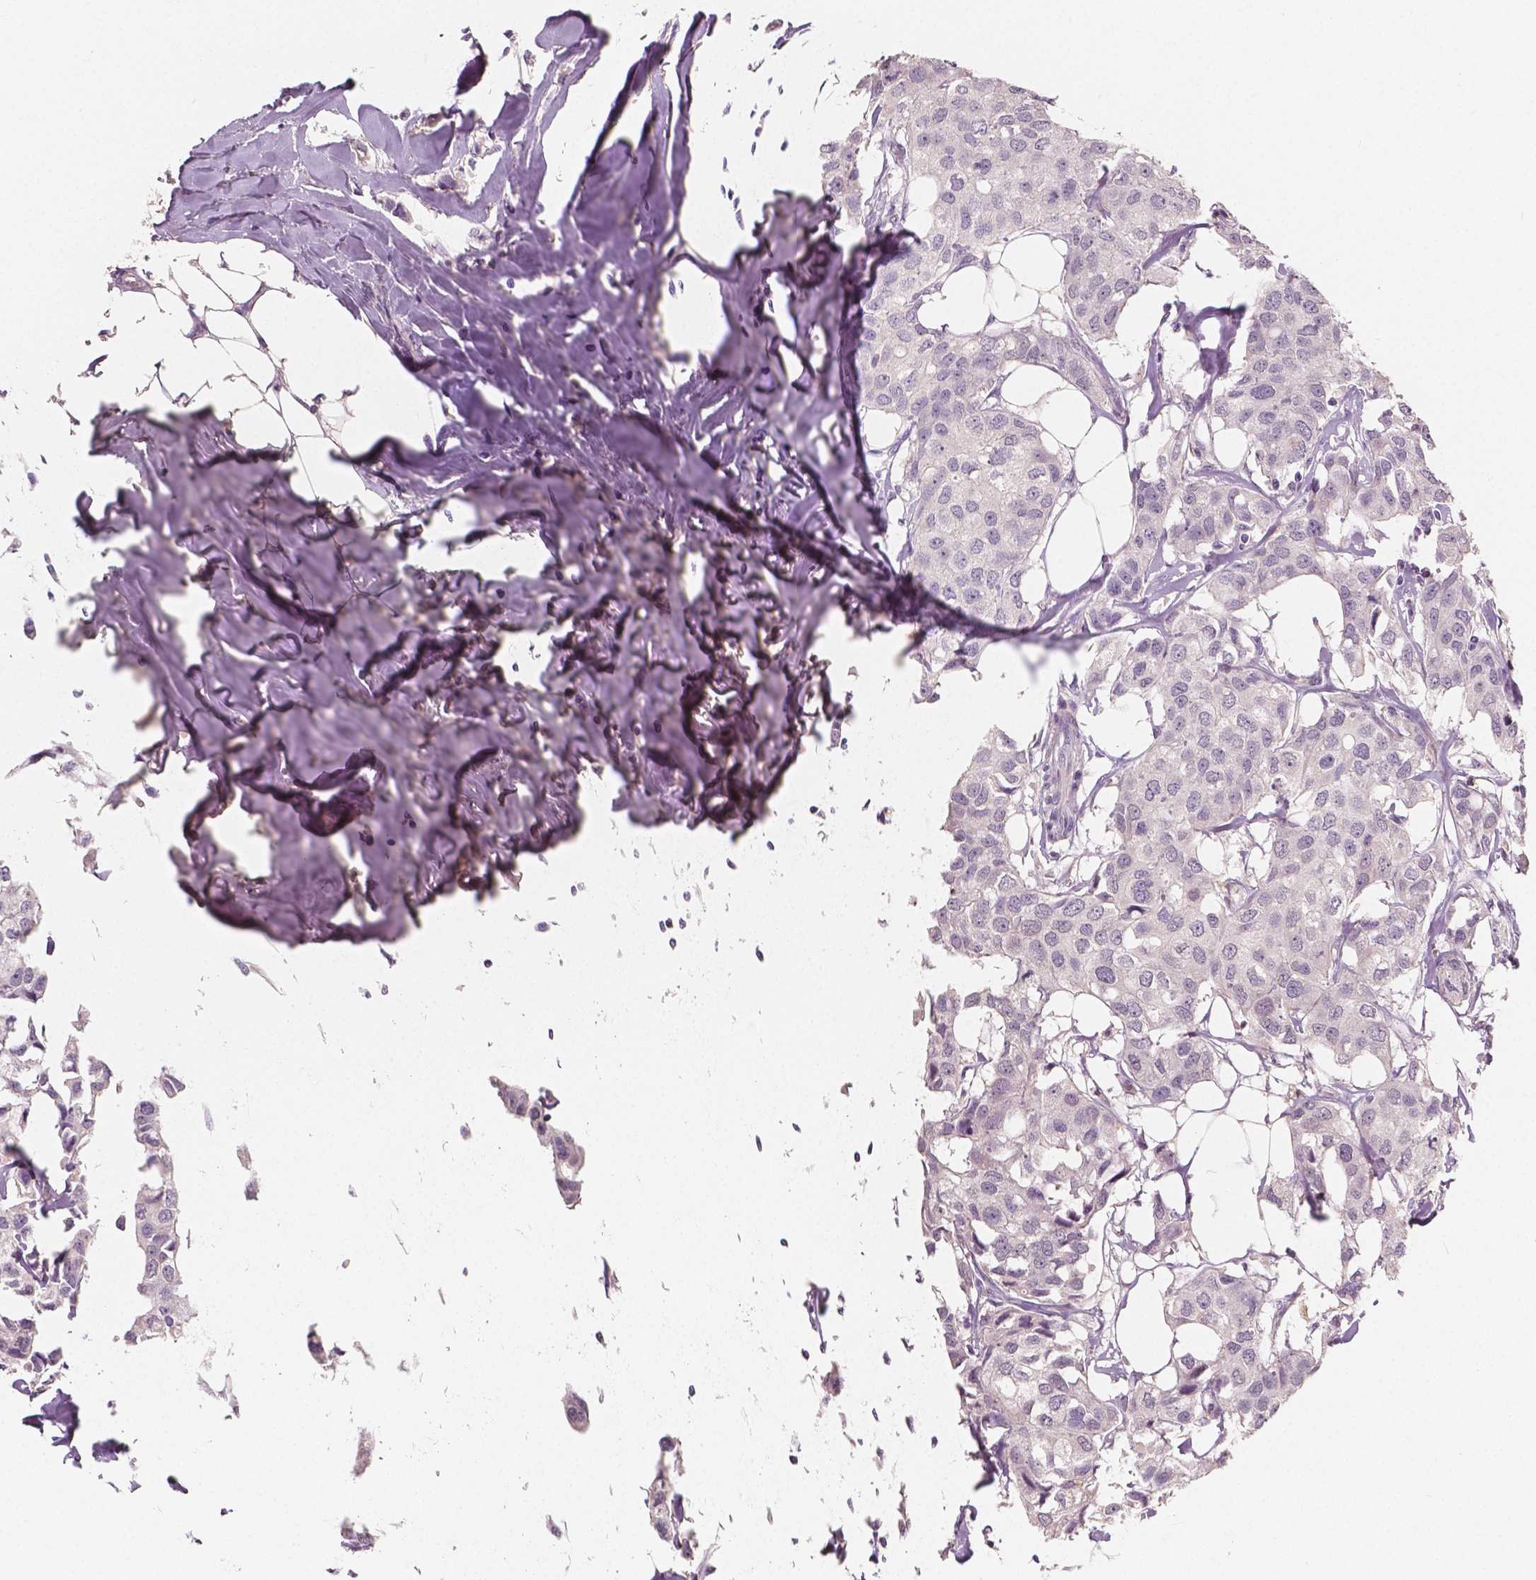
{"staining": {"intensity": "negative", "quantity": "none", "location": "none"}, "tissue": "breast cancer", "cell_type": "Tumor cells", "image_type": "cancer", "snomed": [{"axis": "morphology", "description": "Duct carcinoma"}, {"axis": "topography", "description": "Breast"}], "caption": "This is an immunohistochemistry (IHC) image of human breast cancer. There is no positivity in tumor cells.", "gene": "RNASE7", "patient": {"sex": "female", "age": 80}}